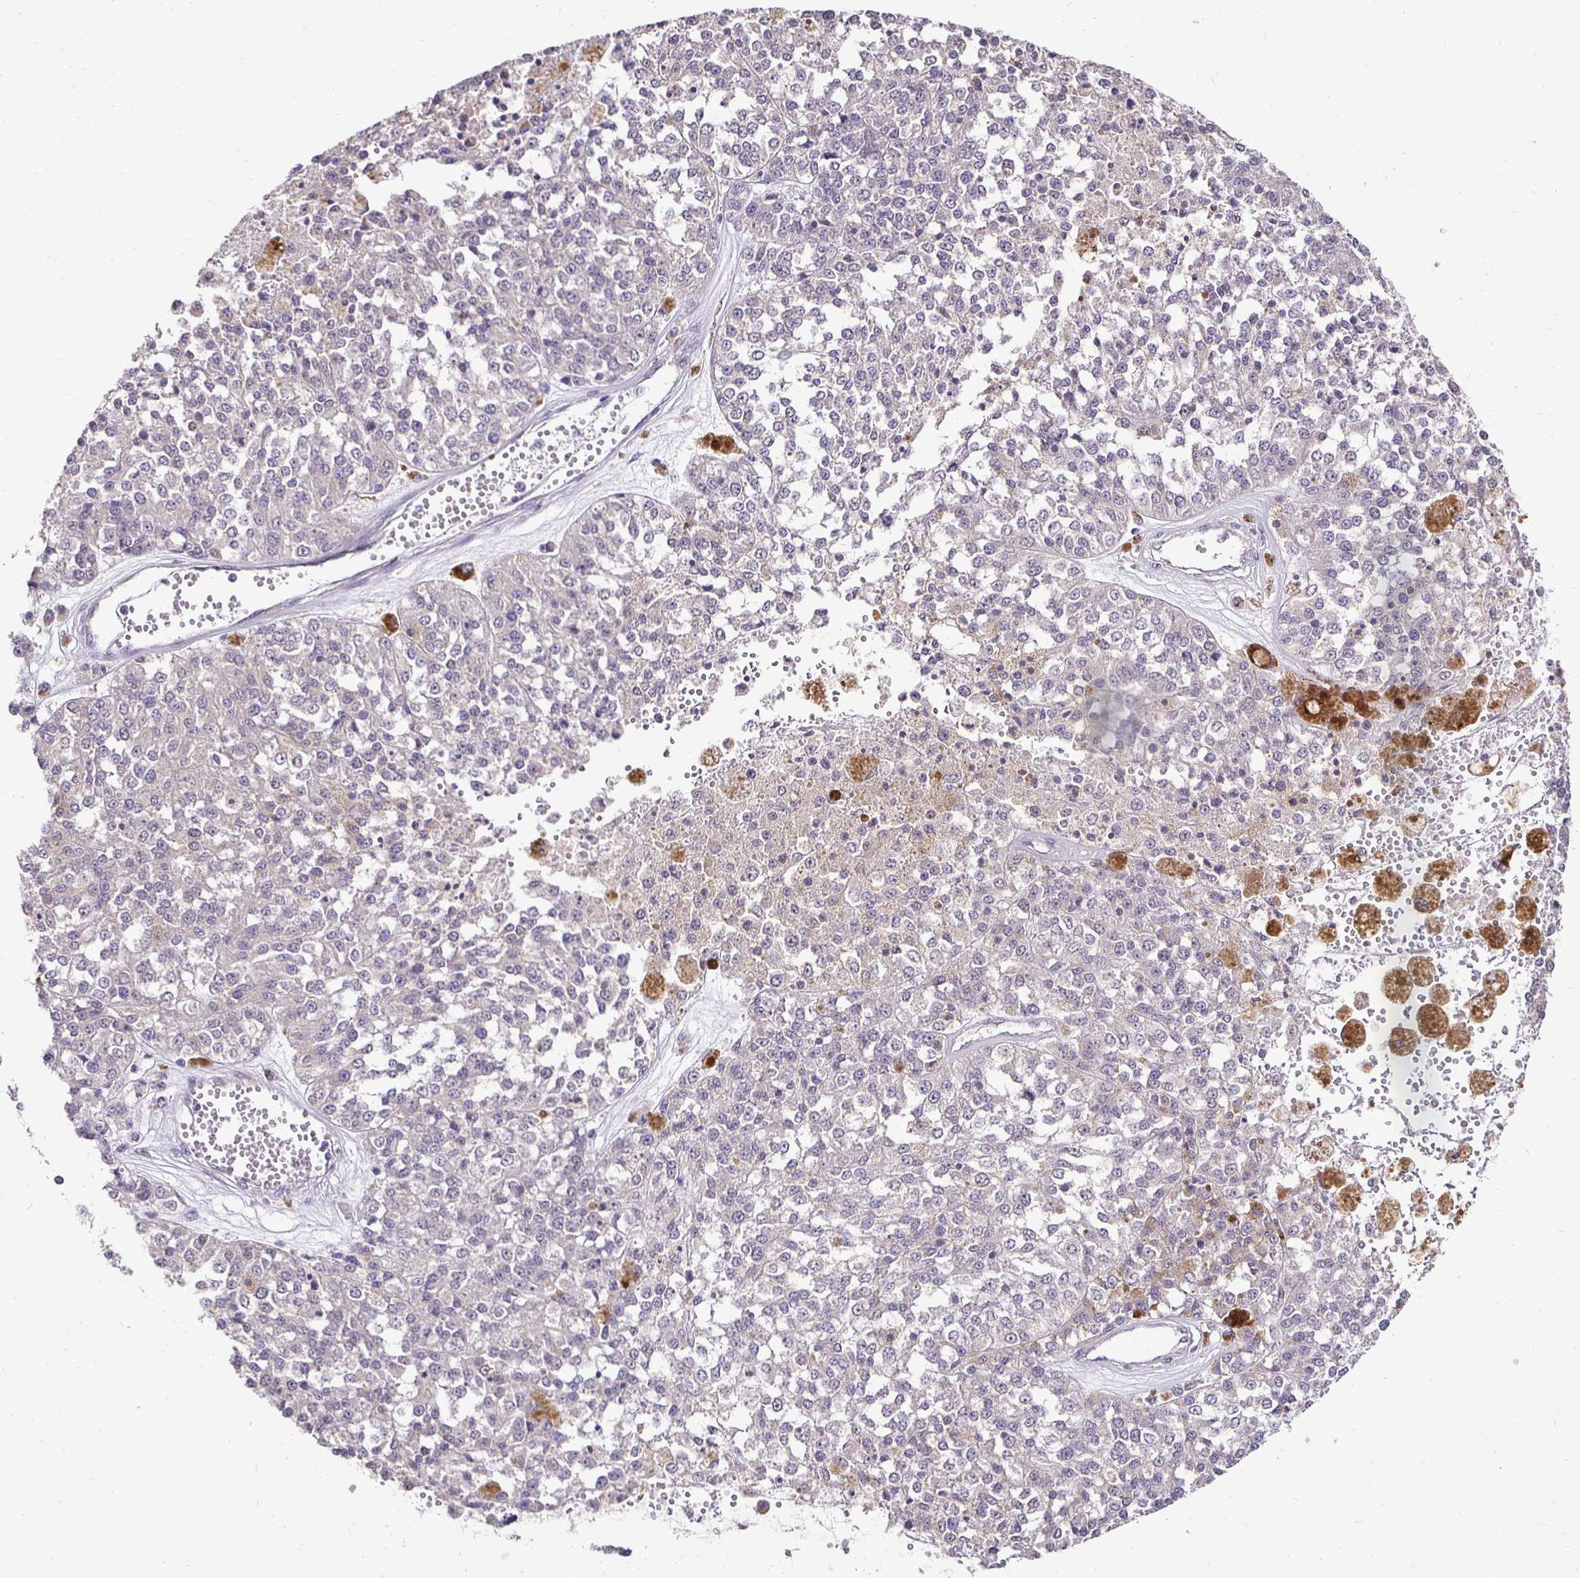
{"staining": {"intensity": "negative", "quantity": "none", "location": "none"}, "tissue": "melanoma", "cell_type": "Tumor cells", "image_type": "cancer", "snomed": [{"axis": "morphology", "description": "Malignant melanoma, Metastatic site"}, {"axis": "topography", "description": "Lymph node"}], "caption": "Histopathology image shows no significant protein staining in tumor cells of malignant melanoma (metastatic site).", "gene": "RHEBL1", "patient": {"sex": "female", "age": 64}}